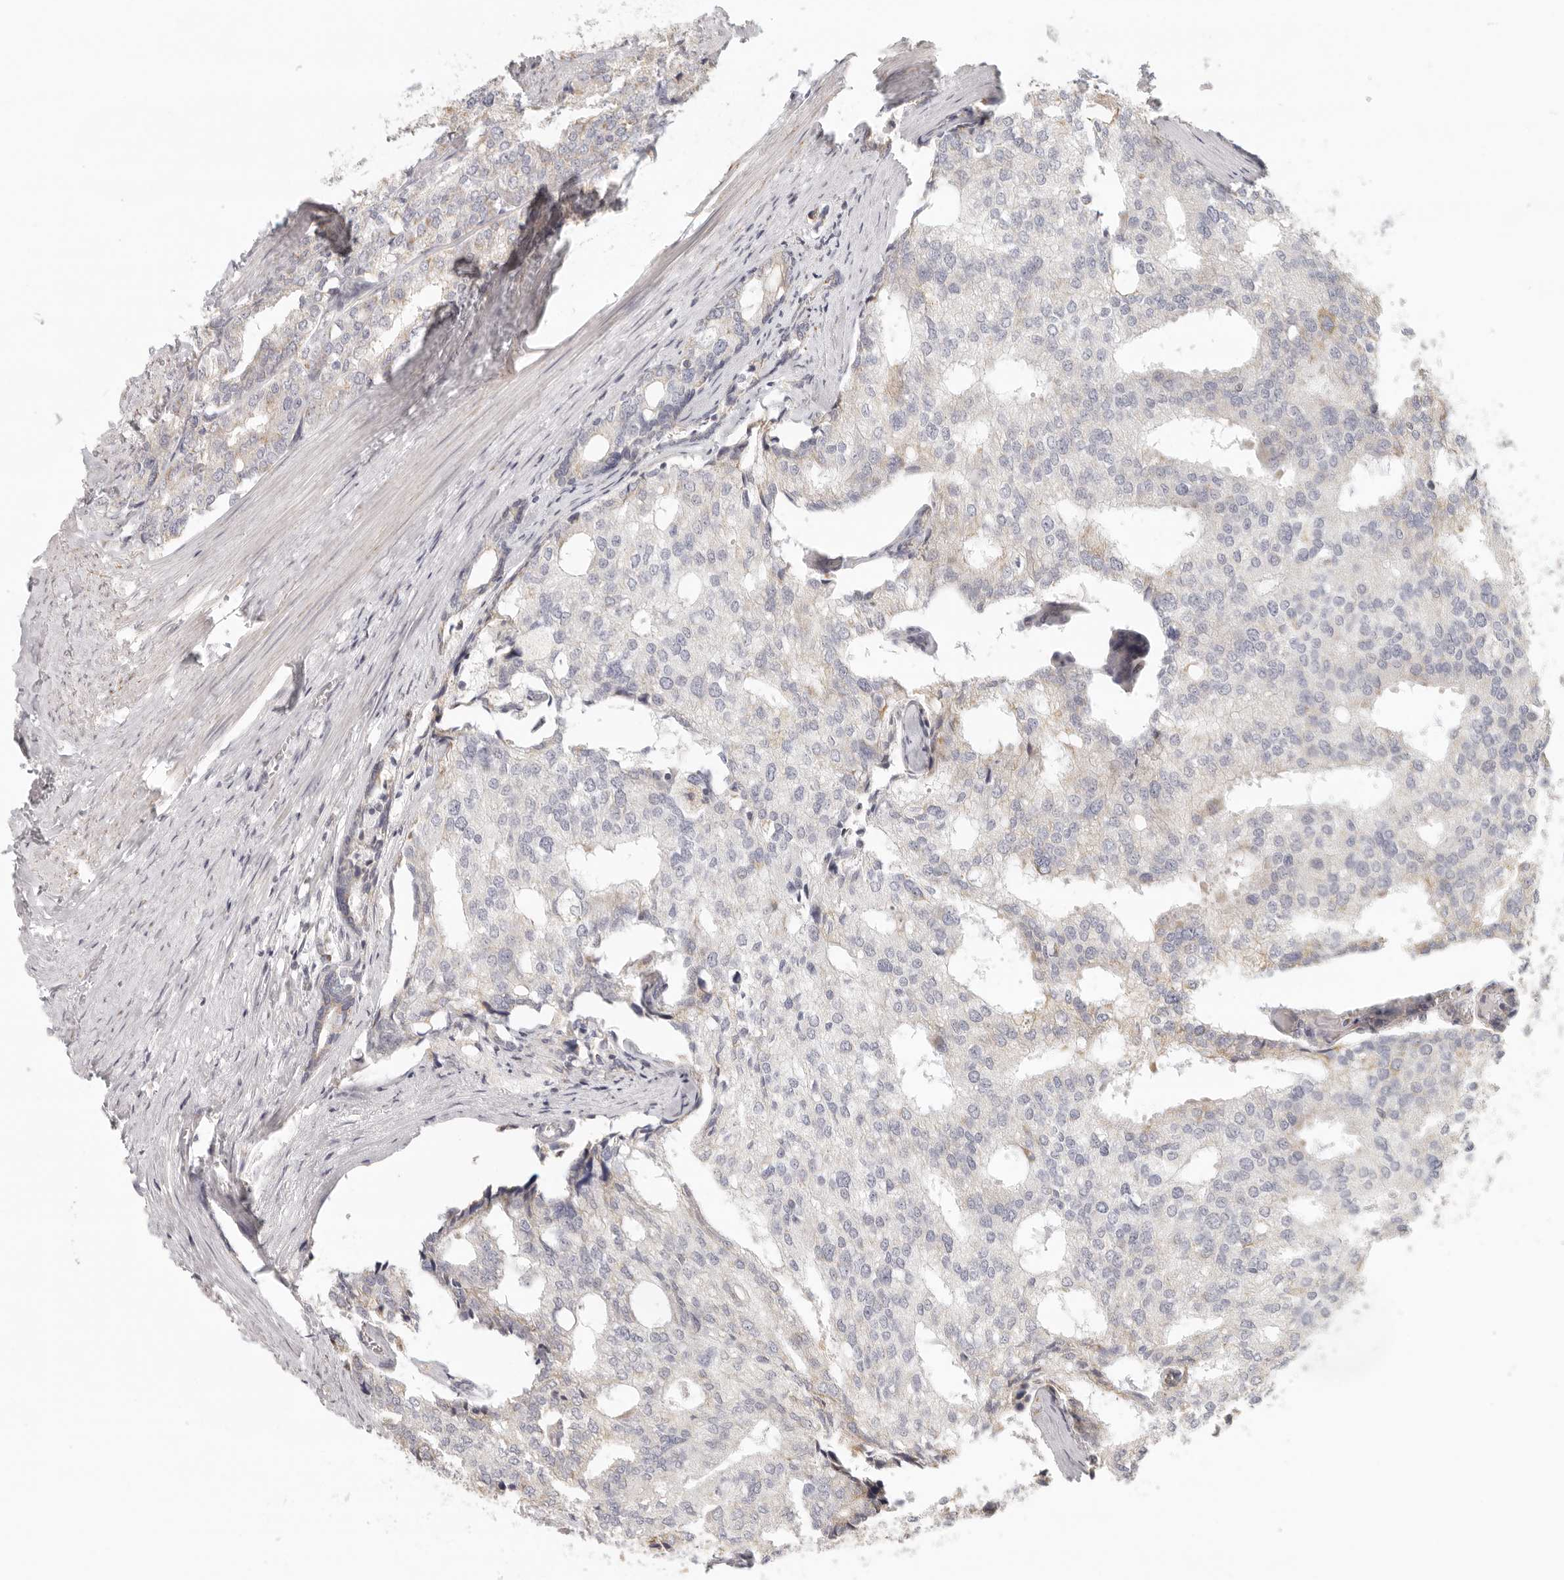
{"staining": {"intensity": "negative", "quantity": "none", "location": "none"}, "tissue": "prostate cancer", "cell_type": "Tumor cells", "image_type": "cancer", "snomed": [{"axis": "morphology", "description": "Adenocarcinoma, High grade"}, {"axis": "topography", "description": "Prostate"}], "caption": "Immunohistochemical staining of human prostate cancer (adenocarcinoma (high-grade)) demonstrates no significant staining in tumor cells.", "gene": "KDF1", "patient": {"sex": "male", "age": 50}}